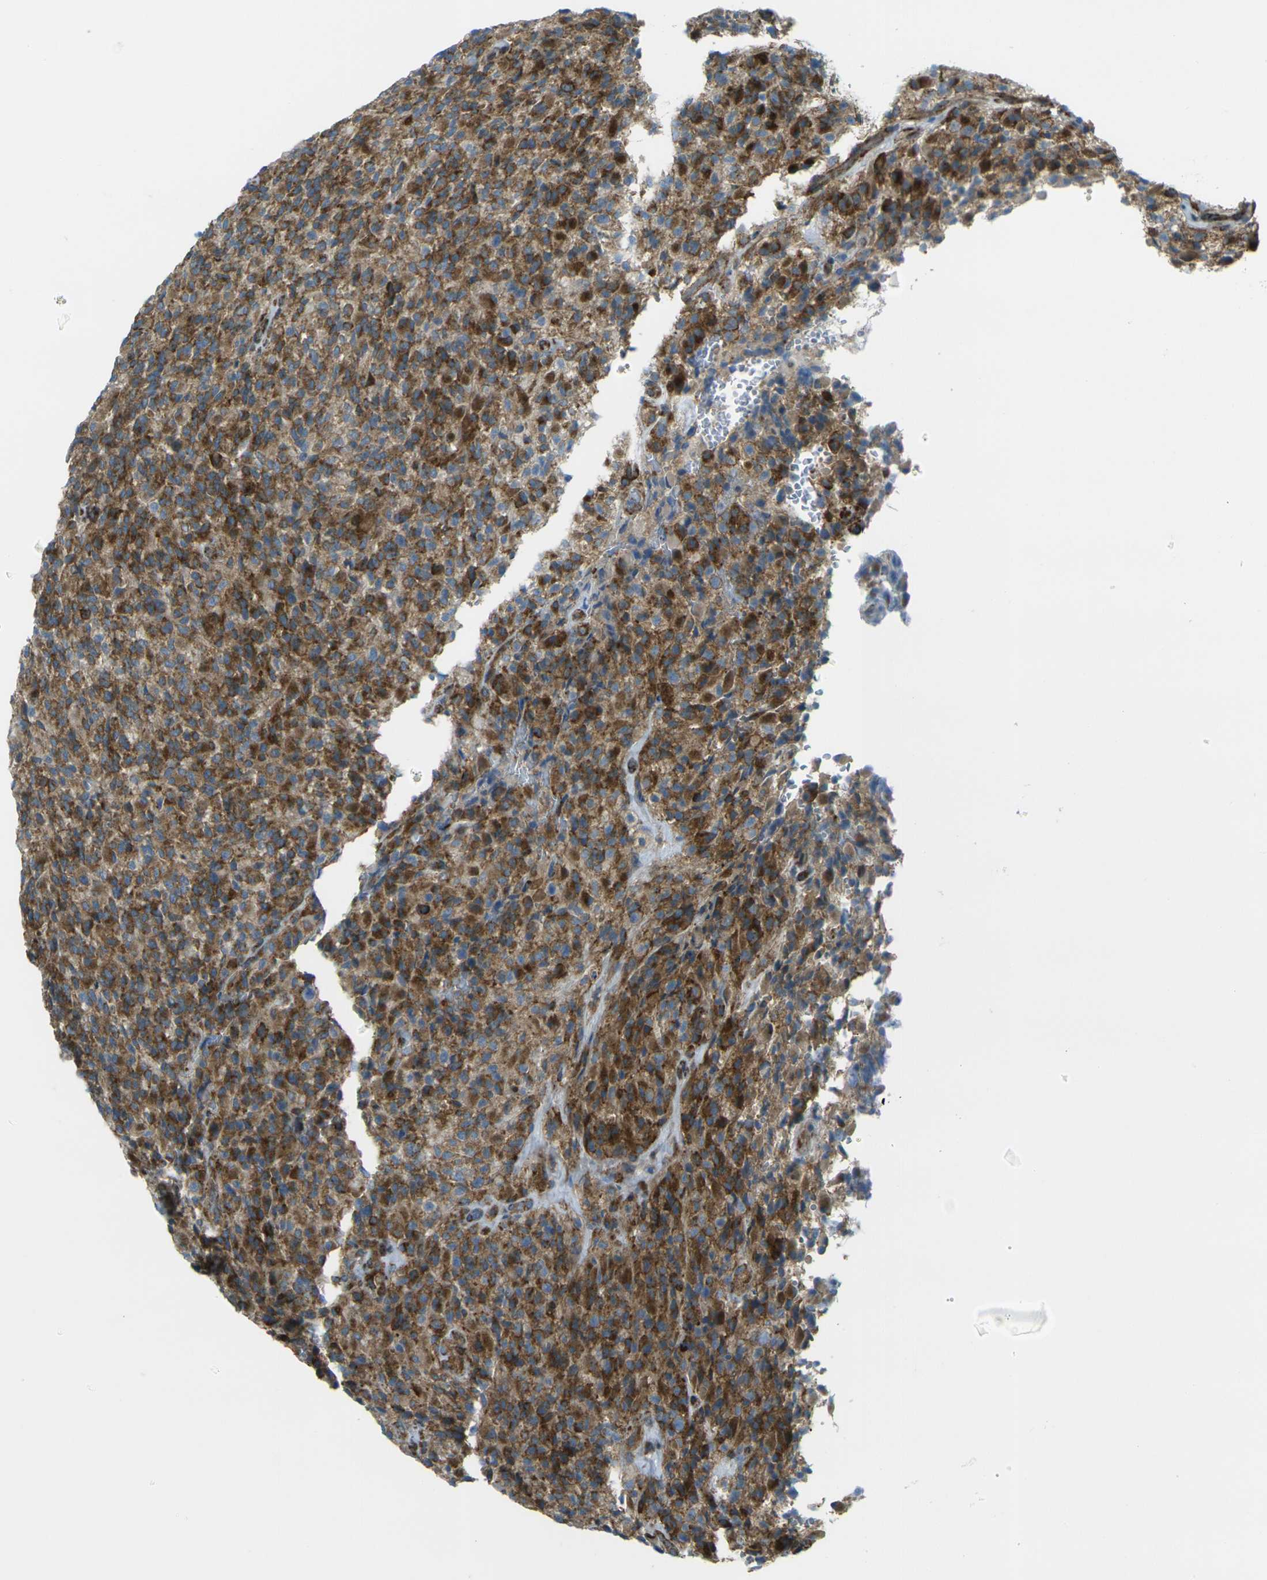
{"staining": {"intensity": "strong", "quantity": ">75%", "location": "cytoplasmic/membranous"}, "tissue": "glioma", "cell_type": "Tumor cells", "image_type": "cancer", "snomed": [{"axis": "morphology", "description": "Glioma, malignant, High grade"}, {"axis": "topography", "description": "Brain"}], "caption": "A brown stain highlights strong cytoplasmic/membranous expression of a protein in human glioma tumor cells.", "gene": "CELSR2", "patient": {"sex": "male", "age": 71}}